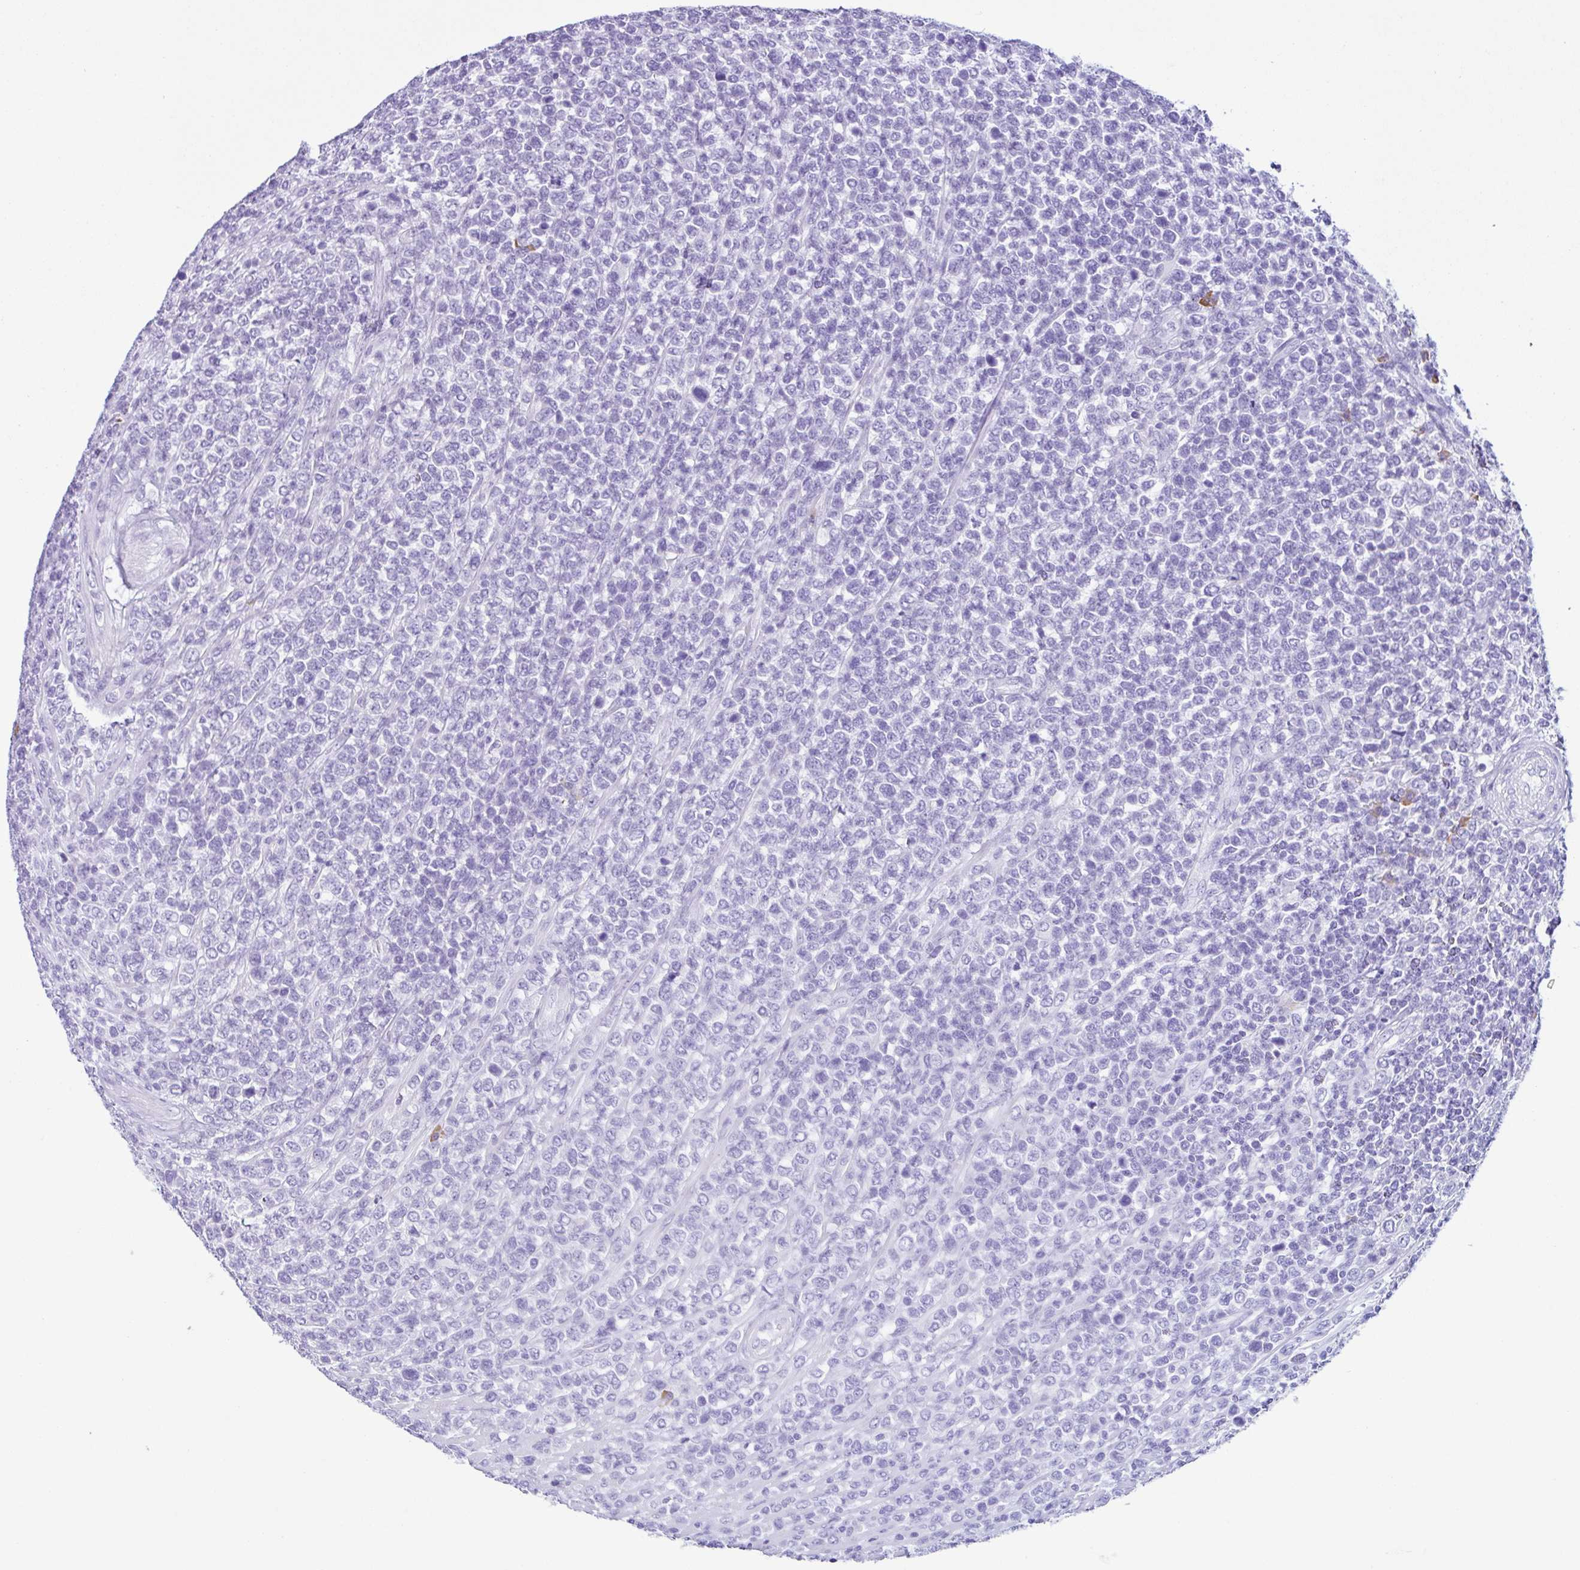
{"staining": {"intensity": "negative", "quantity": "none", "location": "none"}, "tissue": "lymphoma", "cell_type": "Tumor cells", "image_type": "cancer", "snomed": [{"axis": "morphology", "description": "Malignant lymphoma, non-Hodgkin's type, High grade"}, {"axis": "topography", "description": "Soft tissue"}], "caption": "Immunohistochemical staining of malignant lymphoma, non-Hodgkin's type (high-grade) shows no significant staining in tumor cells.", "gene": "PIGF", "patient": {"sex": "female", "age": 56}}